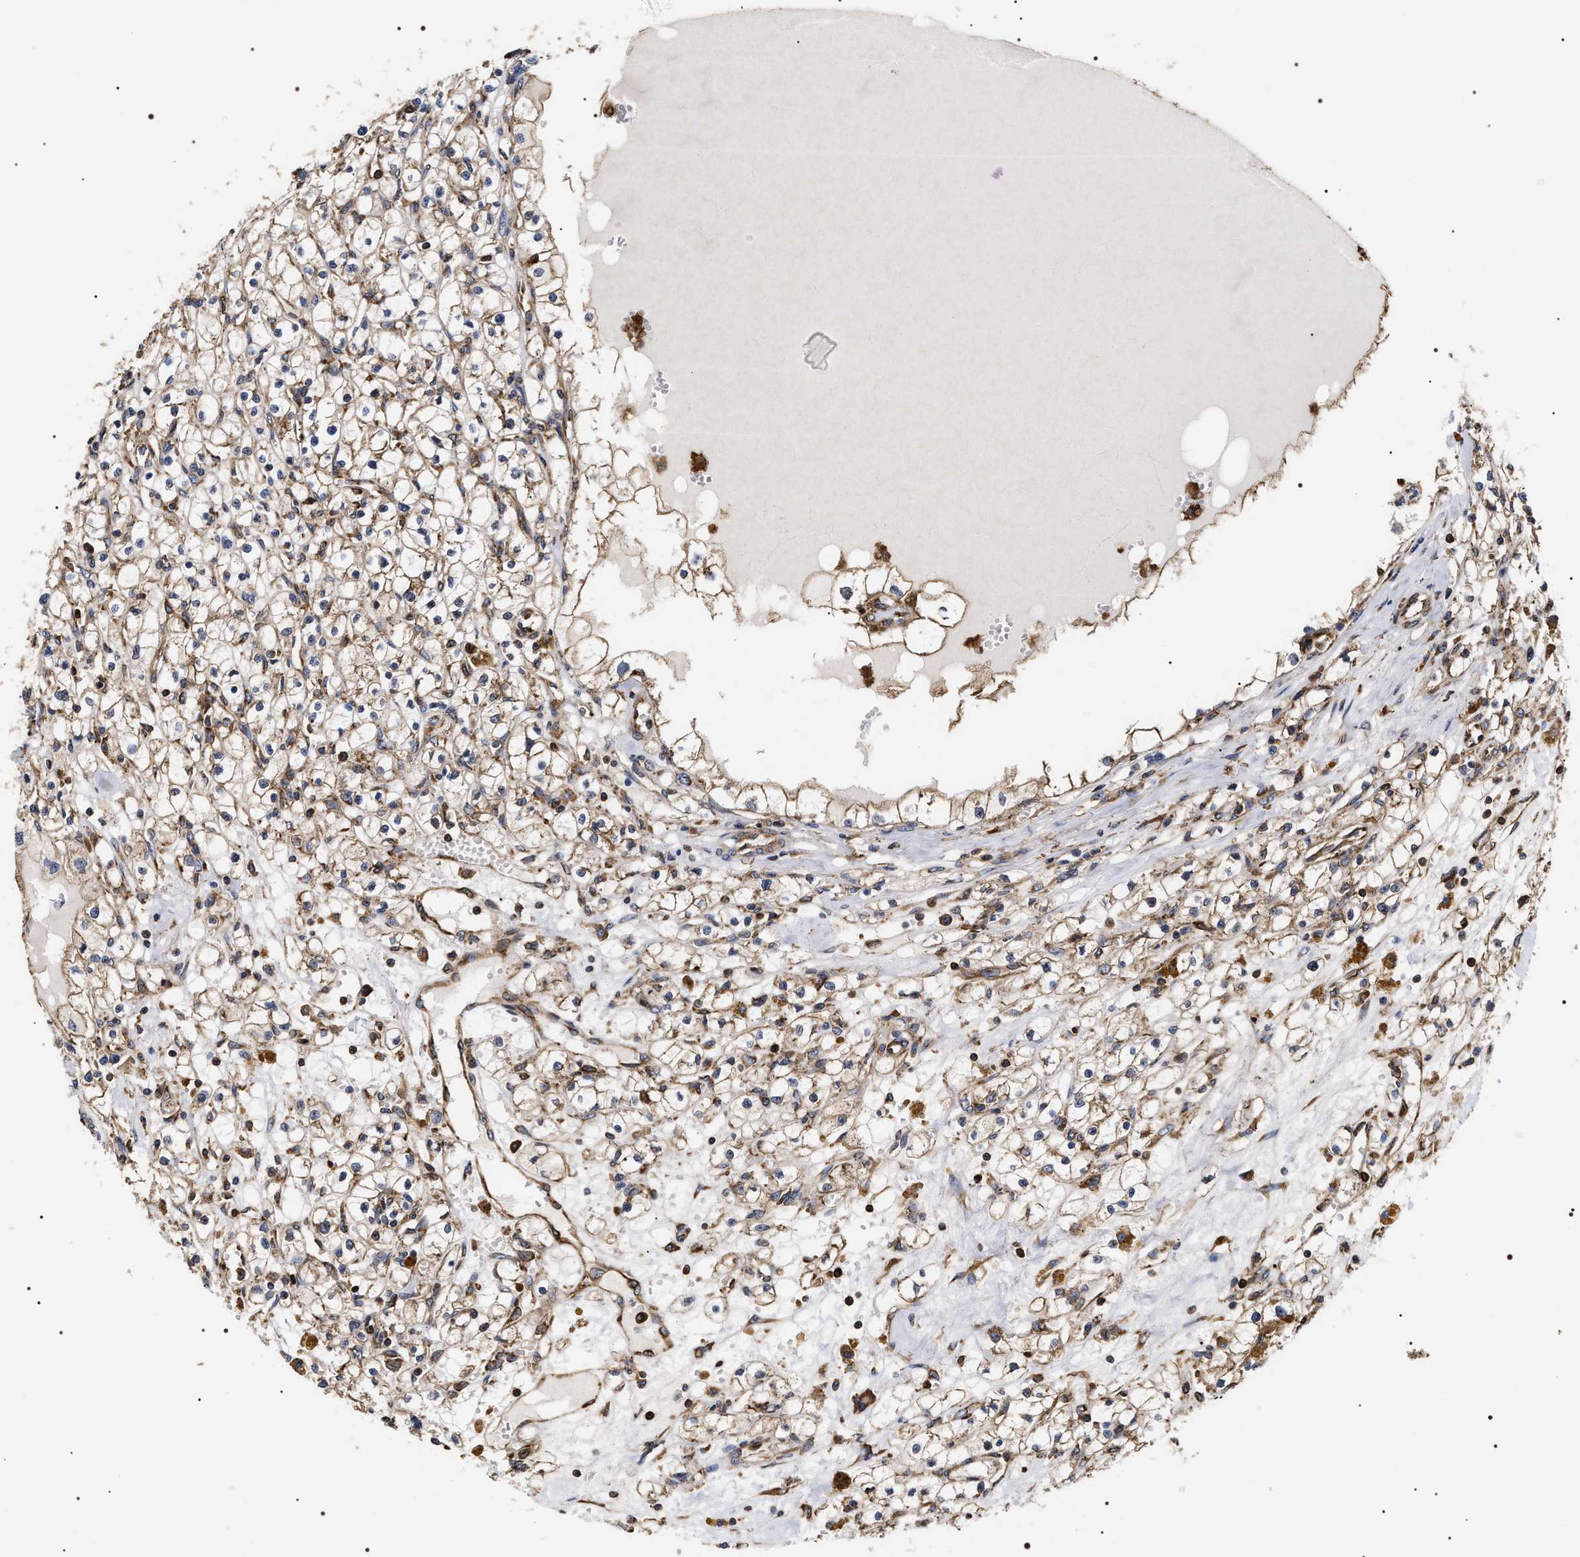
{"staining": {"intensity": "moderate", "quantity": ">75%", "location": "cytoplasmic/membranous"}, "tissue": "renal cancer", "cell_type": "Tumor cells", "image_type": "cancer", "snomed": [{"axis": "morphology", "description": "Adenocarcinoma, NOS"}, {"axis": "topography", "description": "Kidney"}], "caption": "High-power microscopy captured an immunohistochemistry (IHC) photomicrograph of renal adenocarcinoma, revealing moderate cytoplasmic/membranous staining in about >75% of tumor cells.", "gene": "SERBP1", "patient": {"sex": "male", "age": 56}}